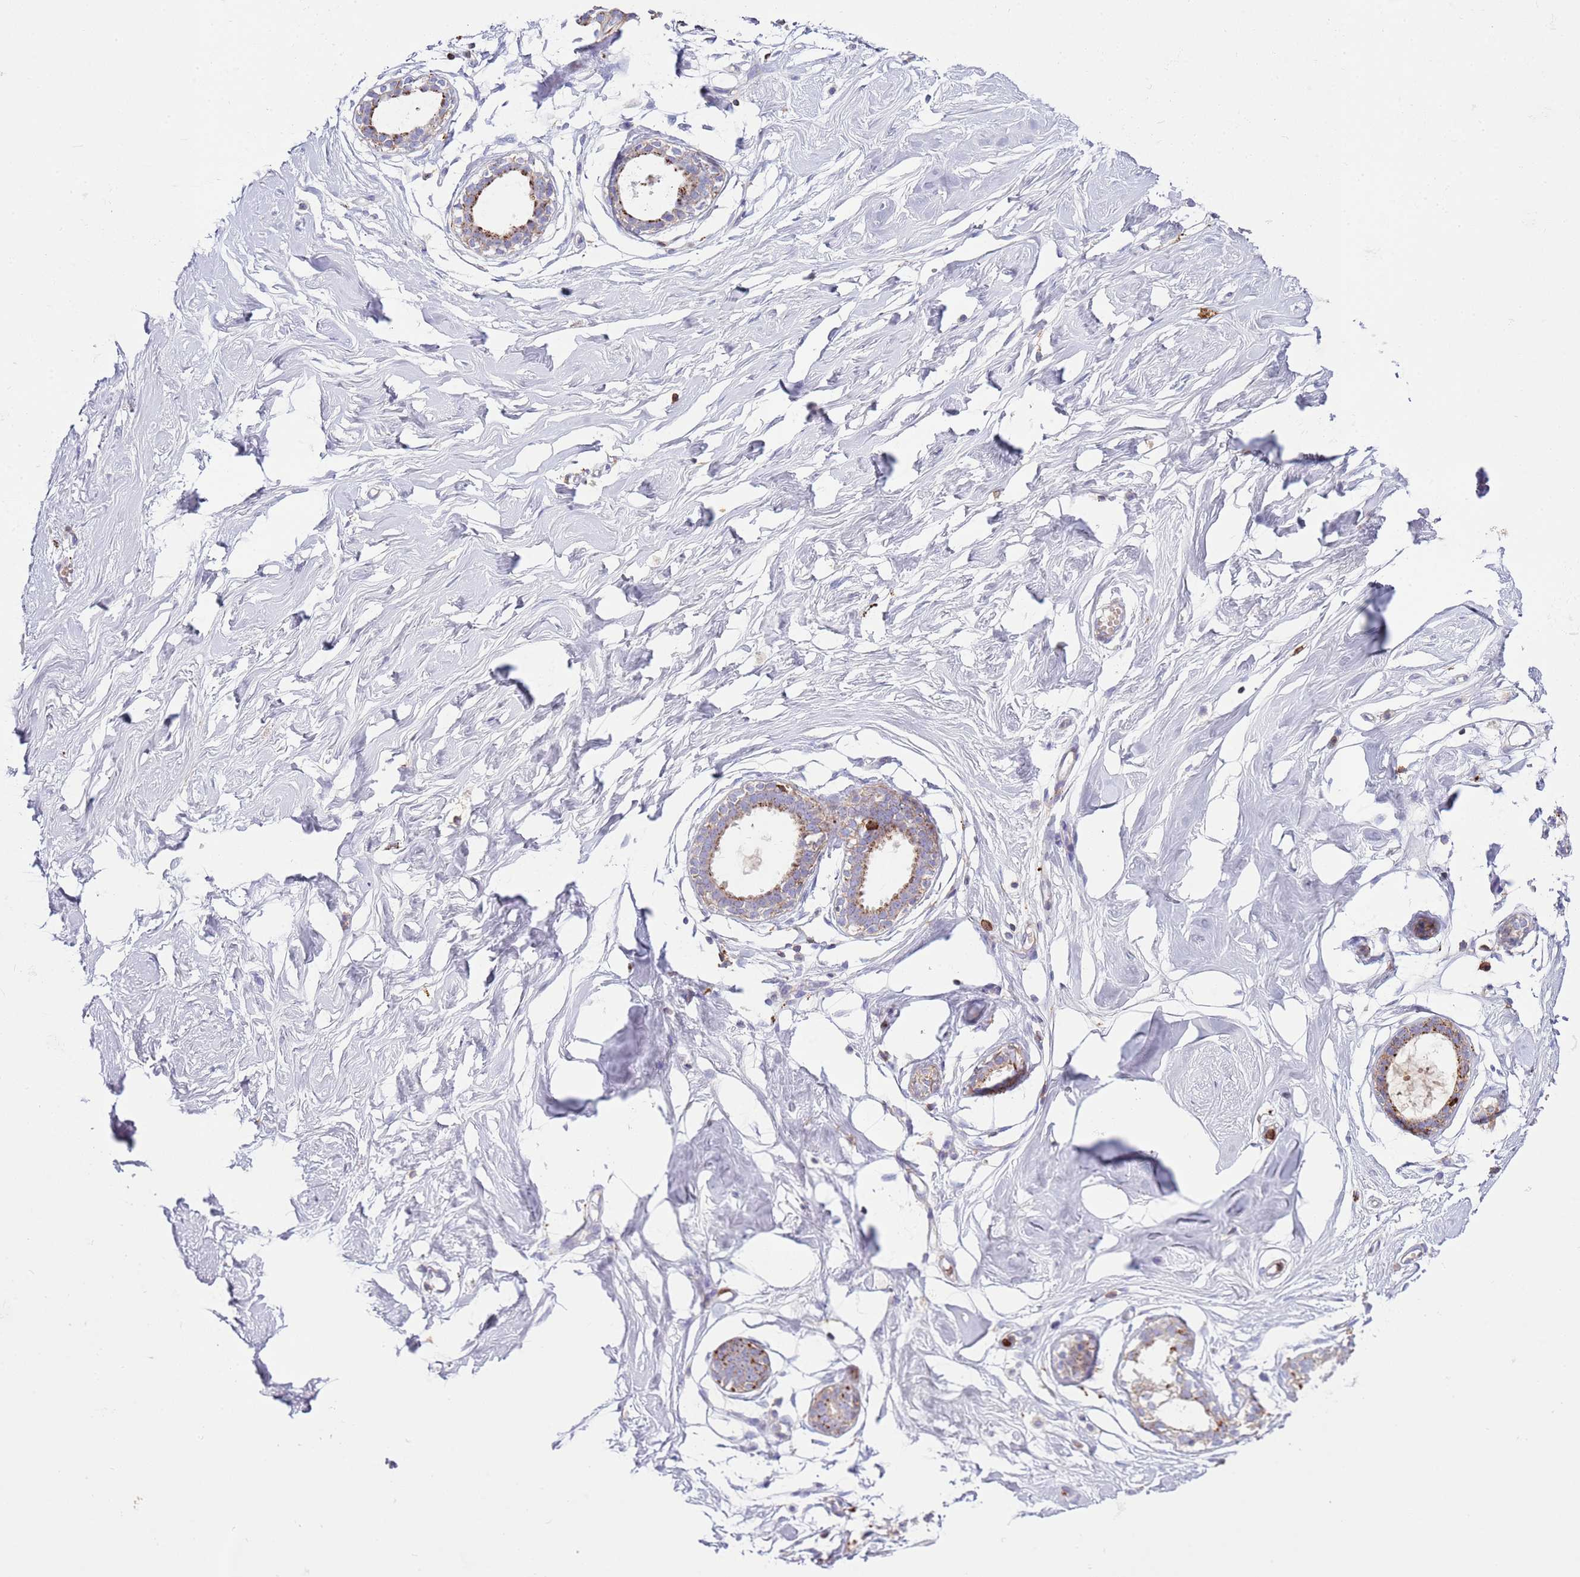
{"staining": {"intensity": "negative", "quantity": "none", "location": "none"}, "tissue": "breast", "cell_type": "Adipocytes", "image_type": "normal", "snomed": [{"axis": "morphology", "description": "Normal tissue, NOS"}, {"axis": "morphology", "description": "Adenoma, NOS"}, {"axis": "topography", "description": "Breast"}], "caption": "IHC image of normal breast stained for a protein (brown), which reveals no positivity in adipocytes.", "gene": "TTPAL", "patient": {"sex": "female", "age": 23}}